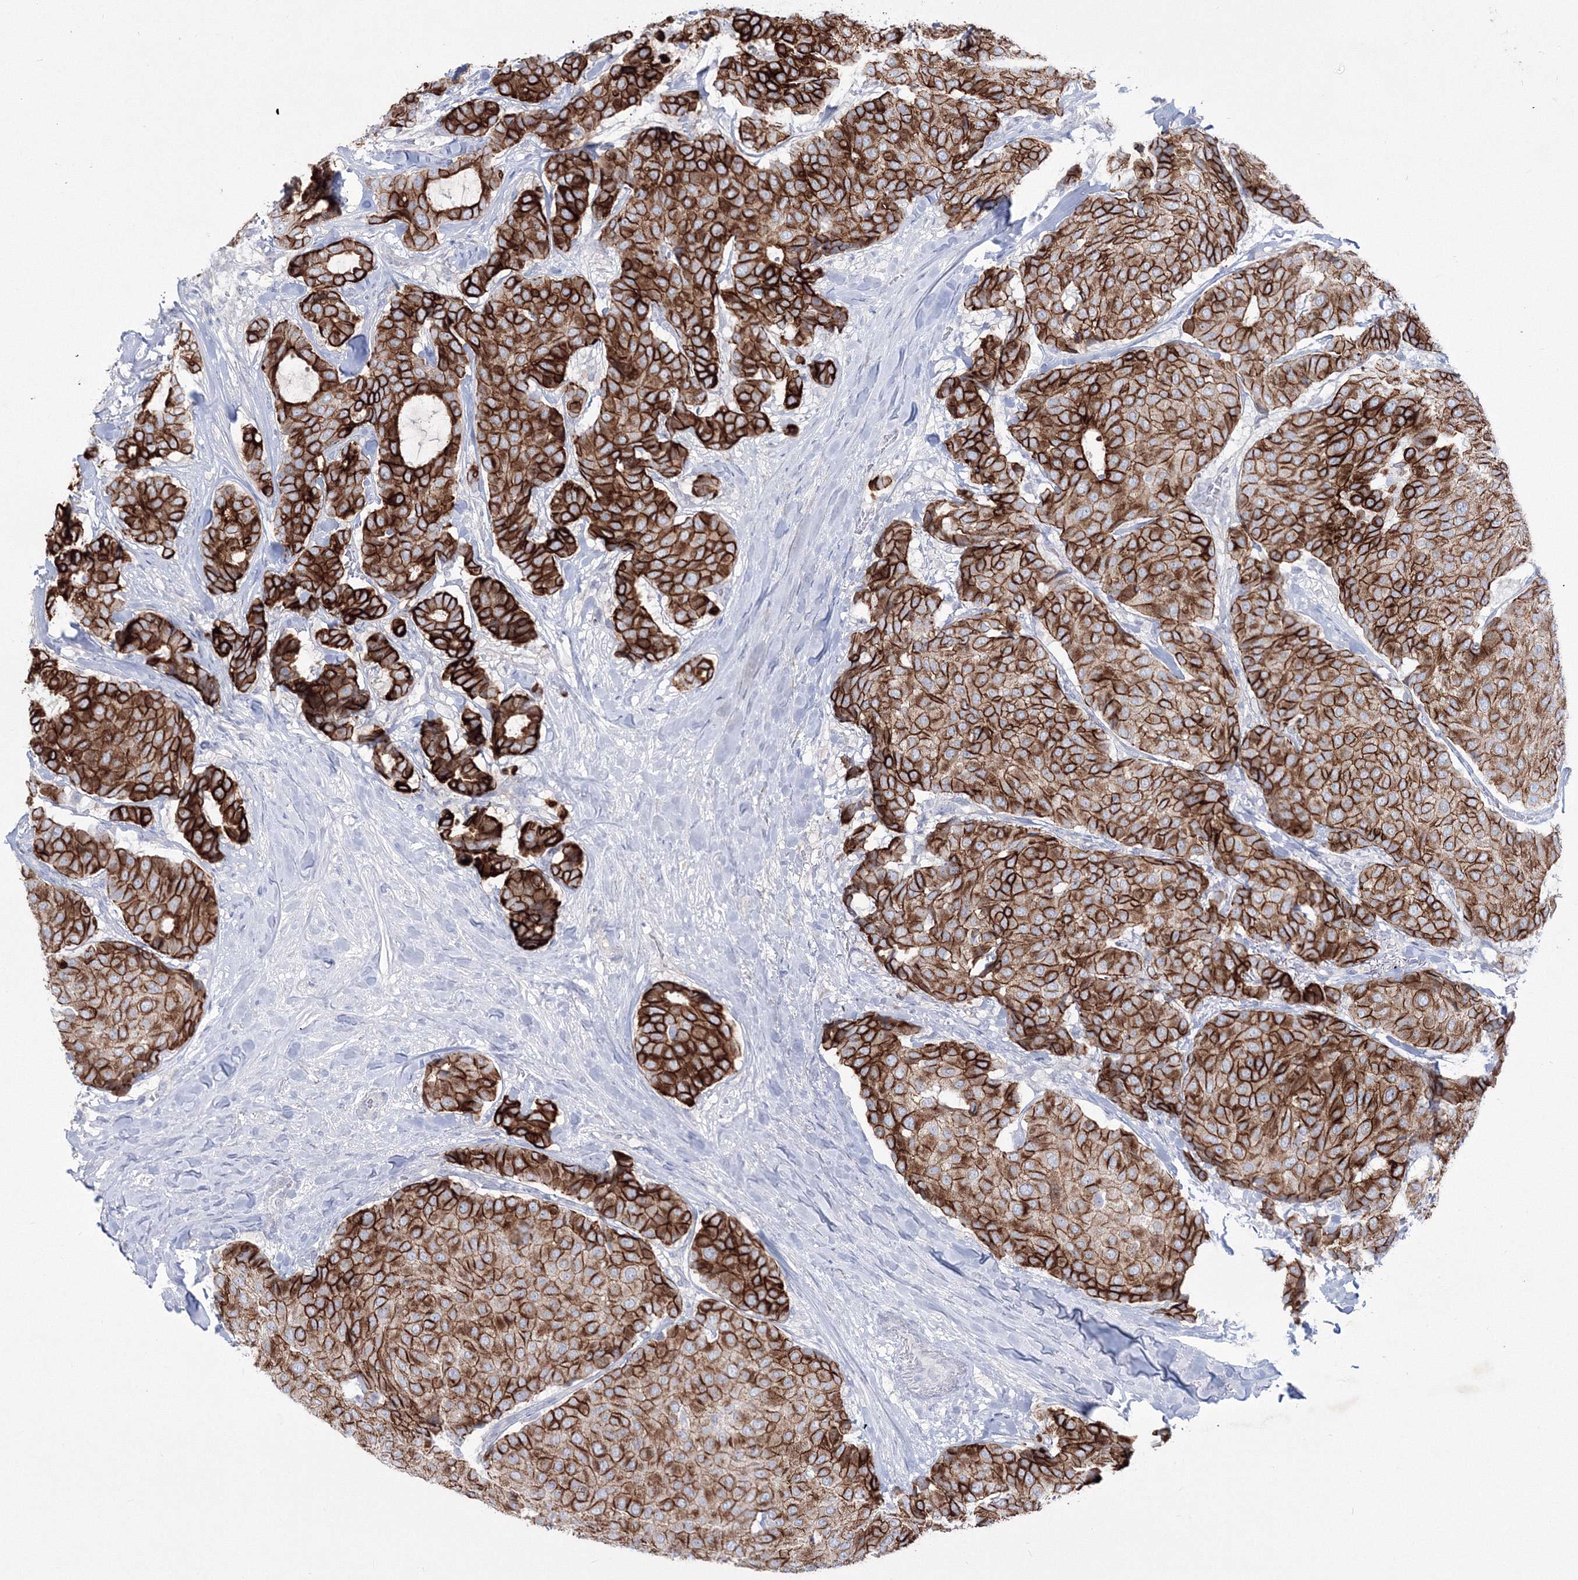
{"staining": {"intensity": "strong", "quantity": ">75%", "location": "cytoplasmic/membranous"}, "tissue": "breast cancer", "cell_type": "Tumor cells", "image_type": "cancer", "snomed": [{"axis": "morphology", "description": "Duct carcinoma"}, {"axis": "topography", "description": "Breast"}], "caption": "A histopathology image showing strong cytoplasmic/membranous expression in about >75% of tumor cells in breast infiltrating ductal carcinoma, as visualized by brown immunohistochemical staining.", "gene": "TMEM139", "patient": {"sex": "female", "age": 75}}